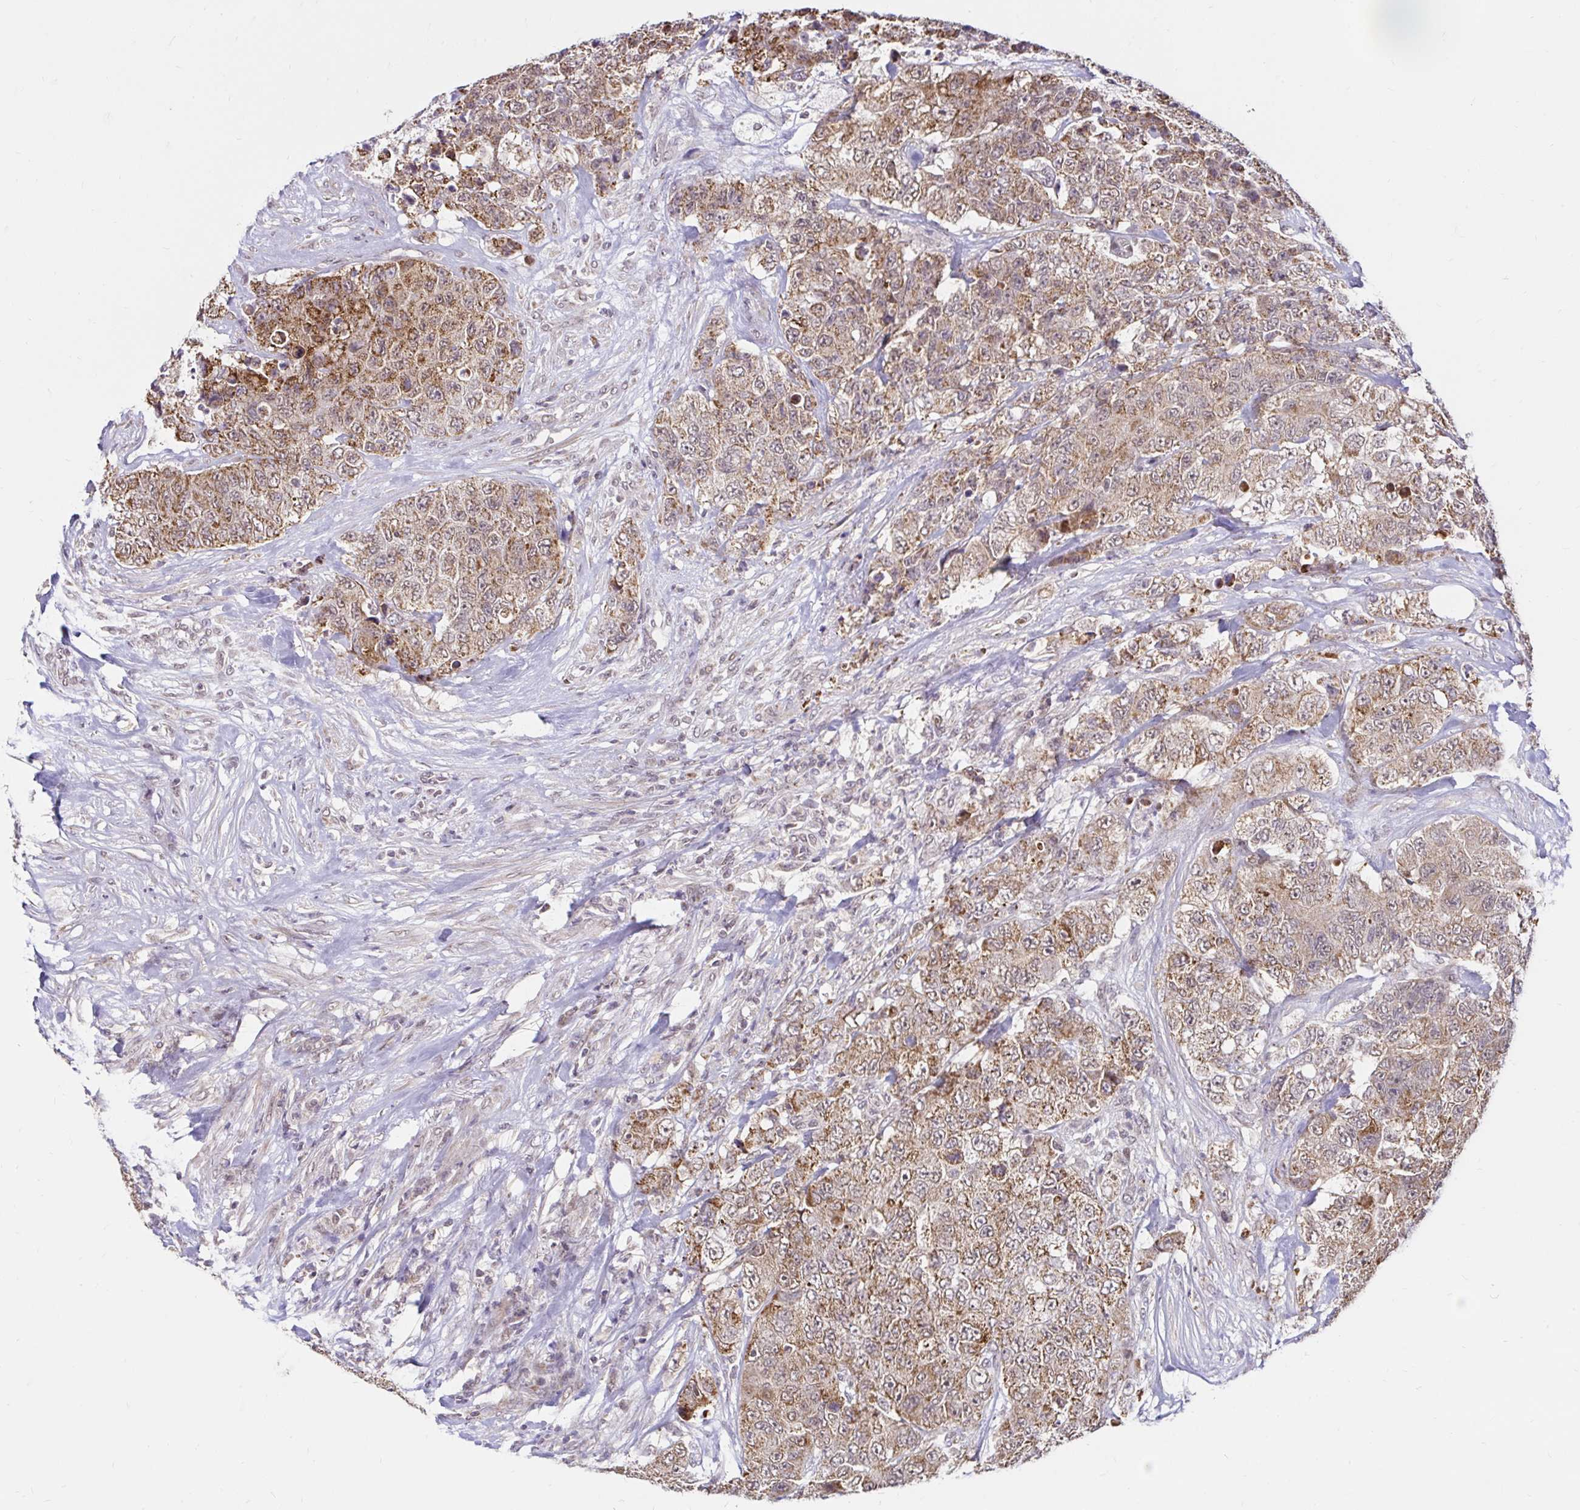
{"staining": {"intensity": "moderate", "quantity": ">75%", "location": "cytoplasmic/membranous"}, "tissue": "urothelial cancer", "cell_type": "Tumor cells", "image_type": "cancer", "snomed": [{"axis": "morphology", "description": "Urothelial carcinoma, High grade"}, {"axis": "topography", "description": "Urinary bladder"}], "caption": "A photomicrograph of high-grade urothelial carcinoma stained for a protein displays moderate cytoplasmic/membranous brown staining in tumor cells.", "gene": "TIMM50", "patient": {"sex": "female", "age": 78}}